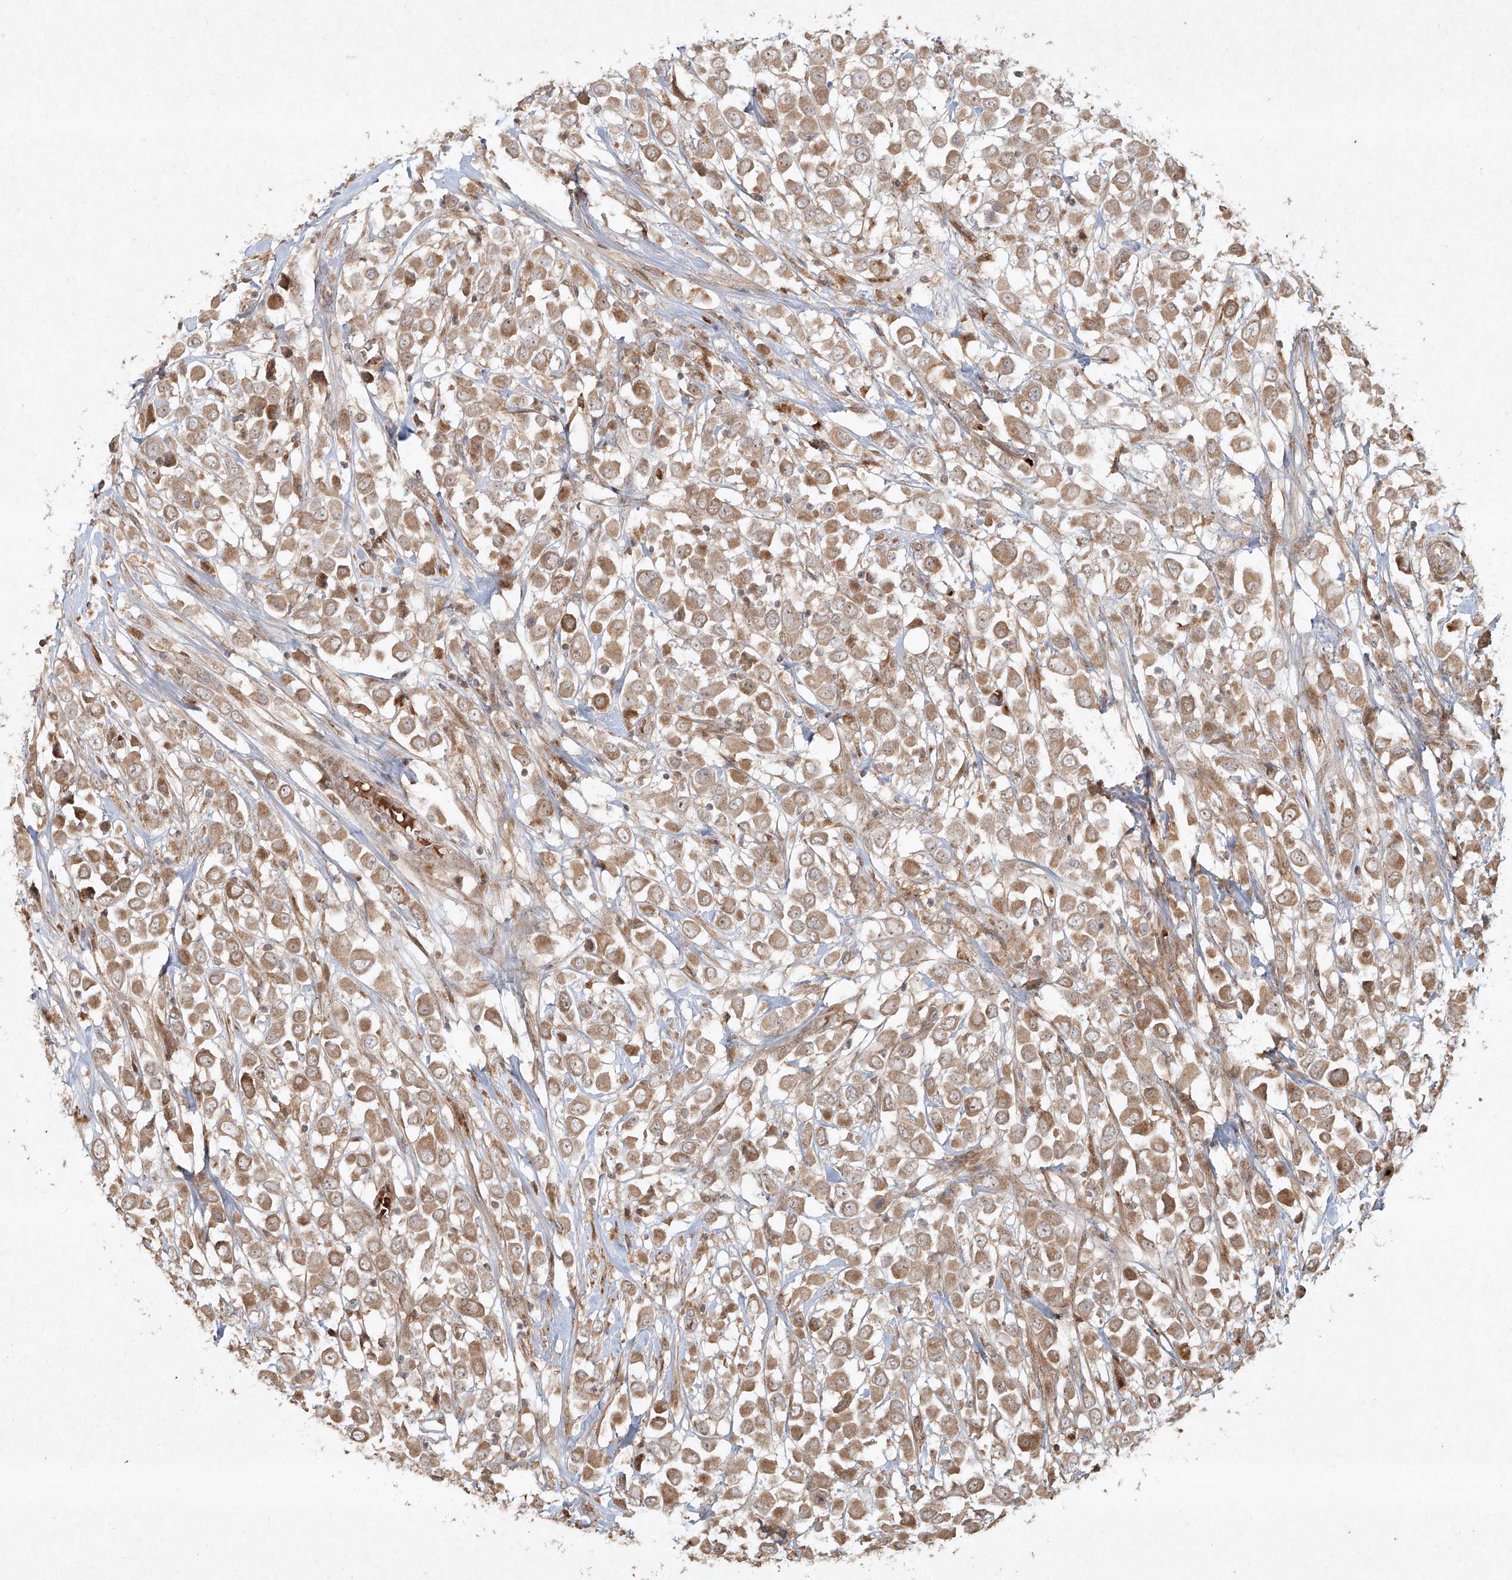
{"staining": {"intensity": "moderate", "quantity": ">75%", "location": "cytoplasmic/membranous"}, "tissue": "breast cancer", "cell_type": "Tumor cells", "image_type": "cancer", "snomed": [{"axis": "morphology", "description": "Duct carcinoma"}, {"axis": "topography", "description": "Breast"}], "caption": "Intraductal carcinoma (breast) stained for a protein exhibits moderate cytoplasmic/membranous positivity in tumor cells. (DAB (3,3'-diaminobenzidine) = brown stain, brightfield microscopy at high magnification).", "gene": "CYYR1", "patient": {"sex": "female", "age": 61}}